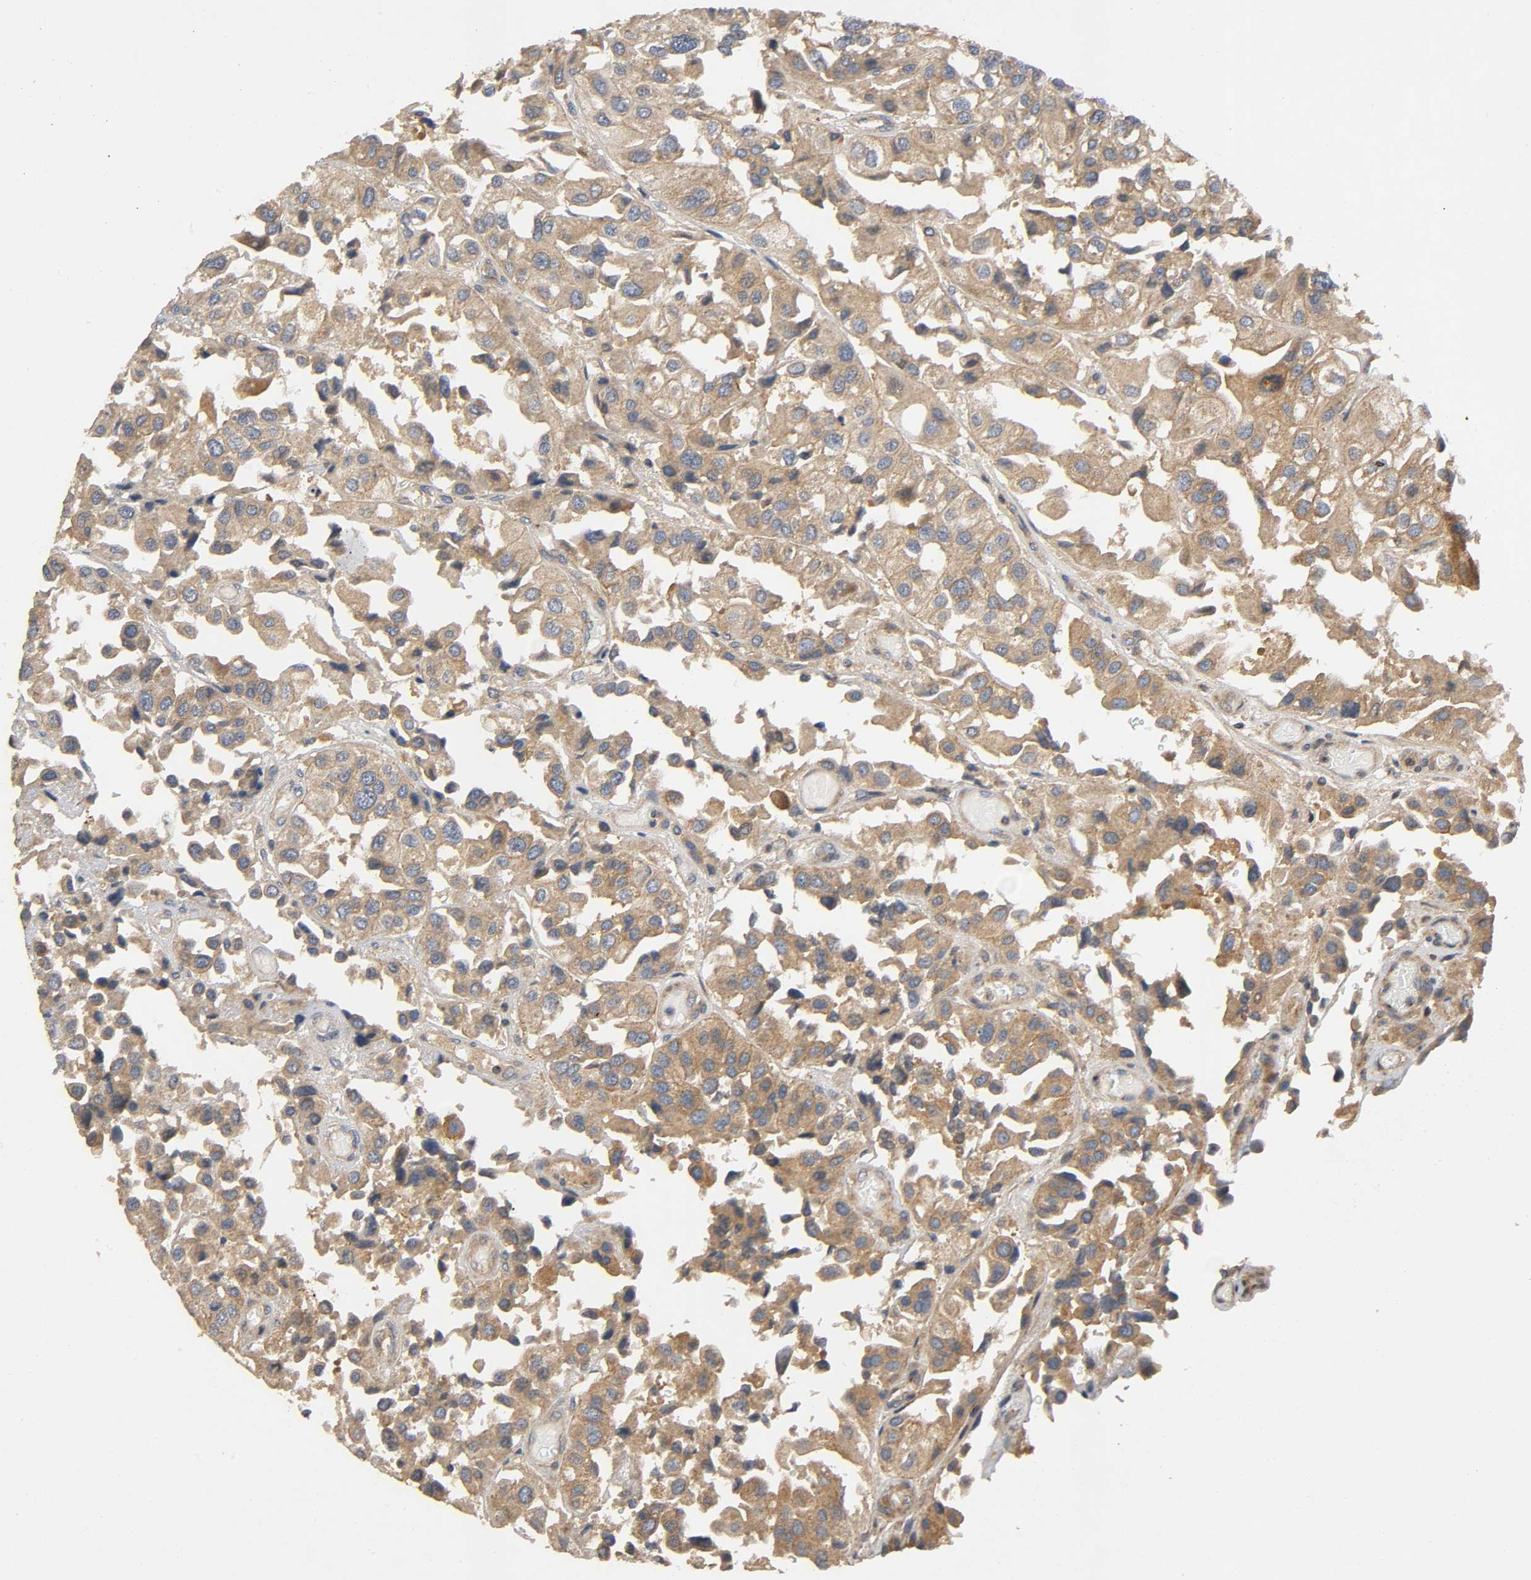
{"staining": {"intensity": "moderate", "quantity": ">75%", "location": "cytoplasmic/membranous"}, "tissue": "urothelial cancer", "cell_type": "Tumor cells", "image_type": "cancer", "snomed": [{"axis": "morphology", "description": "Urothelial carcinoma, High grade"}, {"axis": "topography", "description": "Urinary bladder"}], "caption": "High-grade urothelial carcinoma stained with a protein marker reveals moderate staining in tumor cells.", "gene": "IKBKB", "patient": {"sex": "female", "age": 64}}